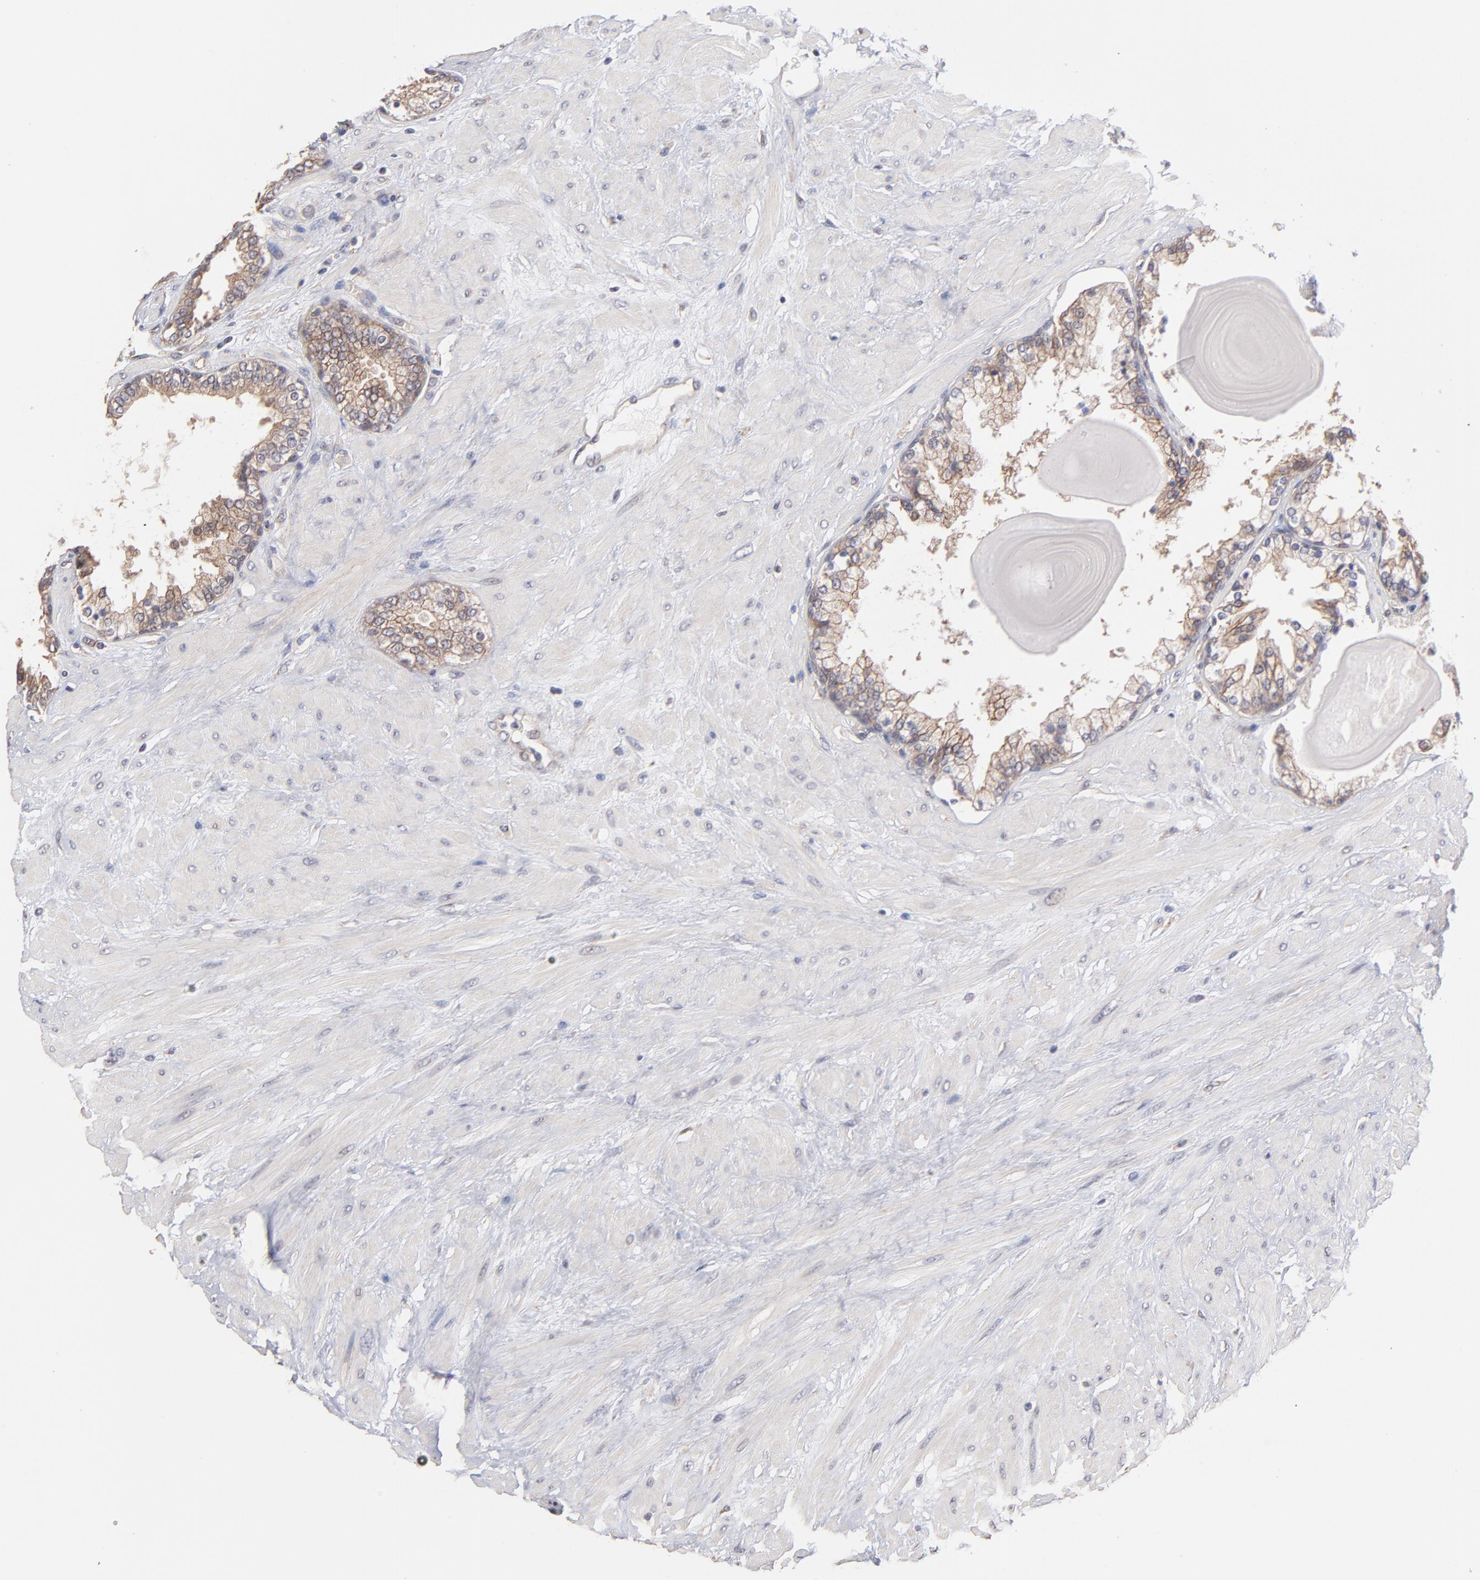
{"staining": {"intensity": "strong", "quantity": ">75%", "location": "cytoplasmic/membranous"}, "tissue": "prostate", "cell_type": "Glandular cells", "image_type": "normal", "snomed": [{"axis": "morphology", "description": "Normal tissue, NOS"}, {"axis": "topography", "description": "Prostate"}], "caption": "This histopathology image shows immunohistochemistry (IHC) staining of benign human prostate, with high strong cytoplasmic/membranous staining in approximately >75% of glandular cells.", "gene": "STAP2", "patient": {"sex": "male", "age": 51}}